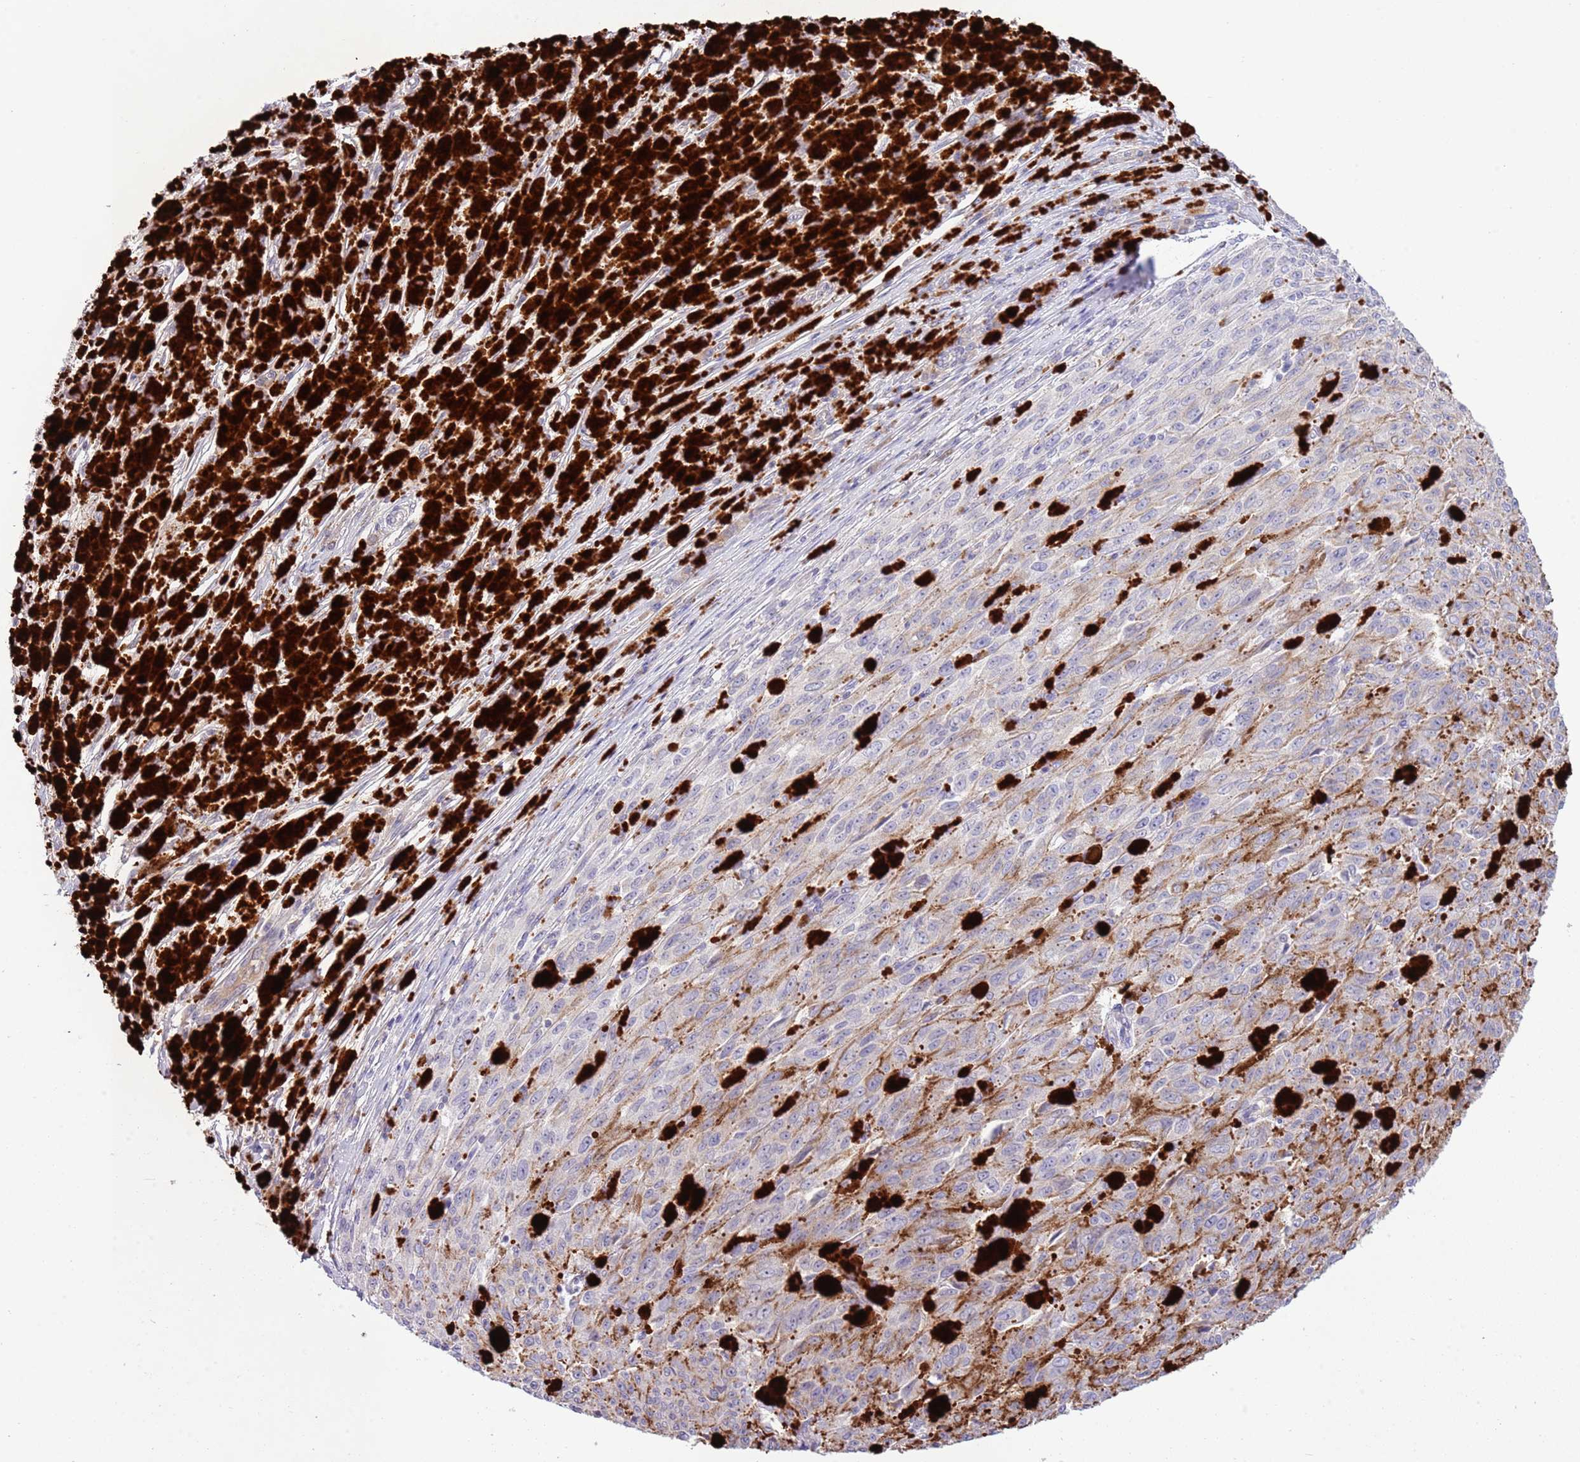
{"staining": {"intensity": "negative", "quantity": "none", "location": "none"}, "tissue": "melanoma", "cell_type": "Tumor cells", "image_type": "cancer", "snomed": [{"axis": "morphology", "description": "Malignant melanoma, NOS"}, {"axis": "topography", "description": "Skin"}], "caption": "This image is of melanoma stained with immunohistochemistry (IHC) to label a protein in brown with the nuclei are counter-stained blue. There is no staining in tumor cells.", "gene": "ABHD17A", "patient": {"sex": "female", "age": 52}}